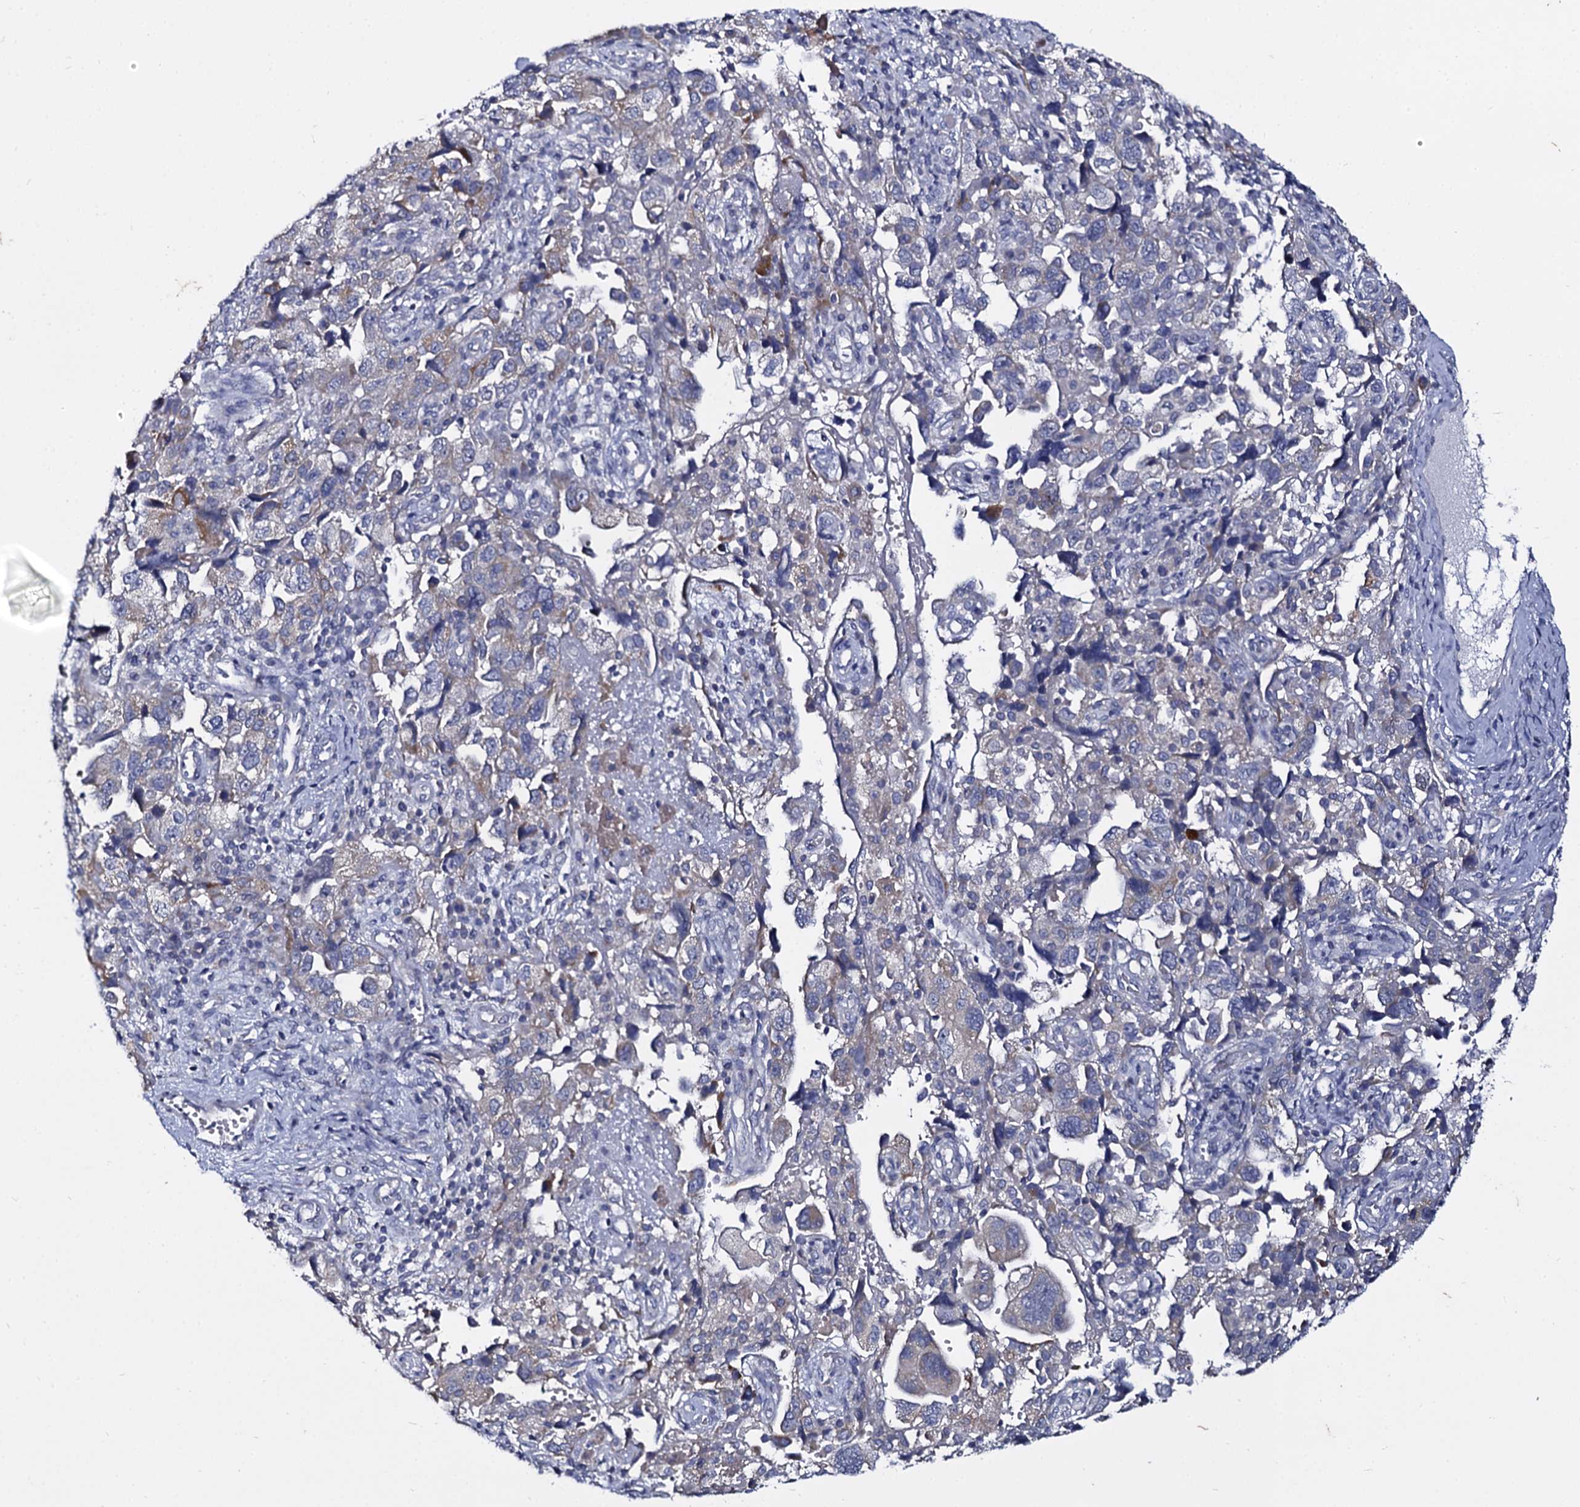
{"staining": {"intensity": "negative", "quantity": "none", "location": "none"}, "tissue": "ovarian cancer", "cell_type": "Tumor cells", "image_type": "cancer", "snomed": [{"axis": "morphology", "description": "Carcinoma, NOS"}, {"axis": "morphology", "description": "Cystadenocarcinoma, serous, NOS"}, {"axis": "topography", "description": "Ovary"}], "caption": "Ovarian cancer (serous cystadenocarcinoma) was stained to show a protein in brown. There is no significant expression in tumor cells.", "gene": "PANX2", "patient": {"sex": "female", "age": 69}}